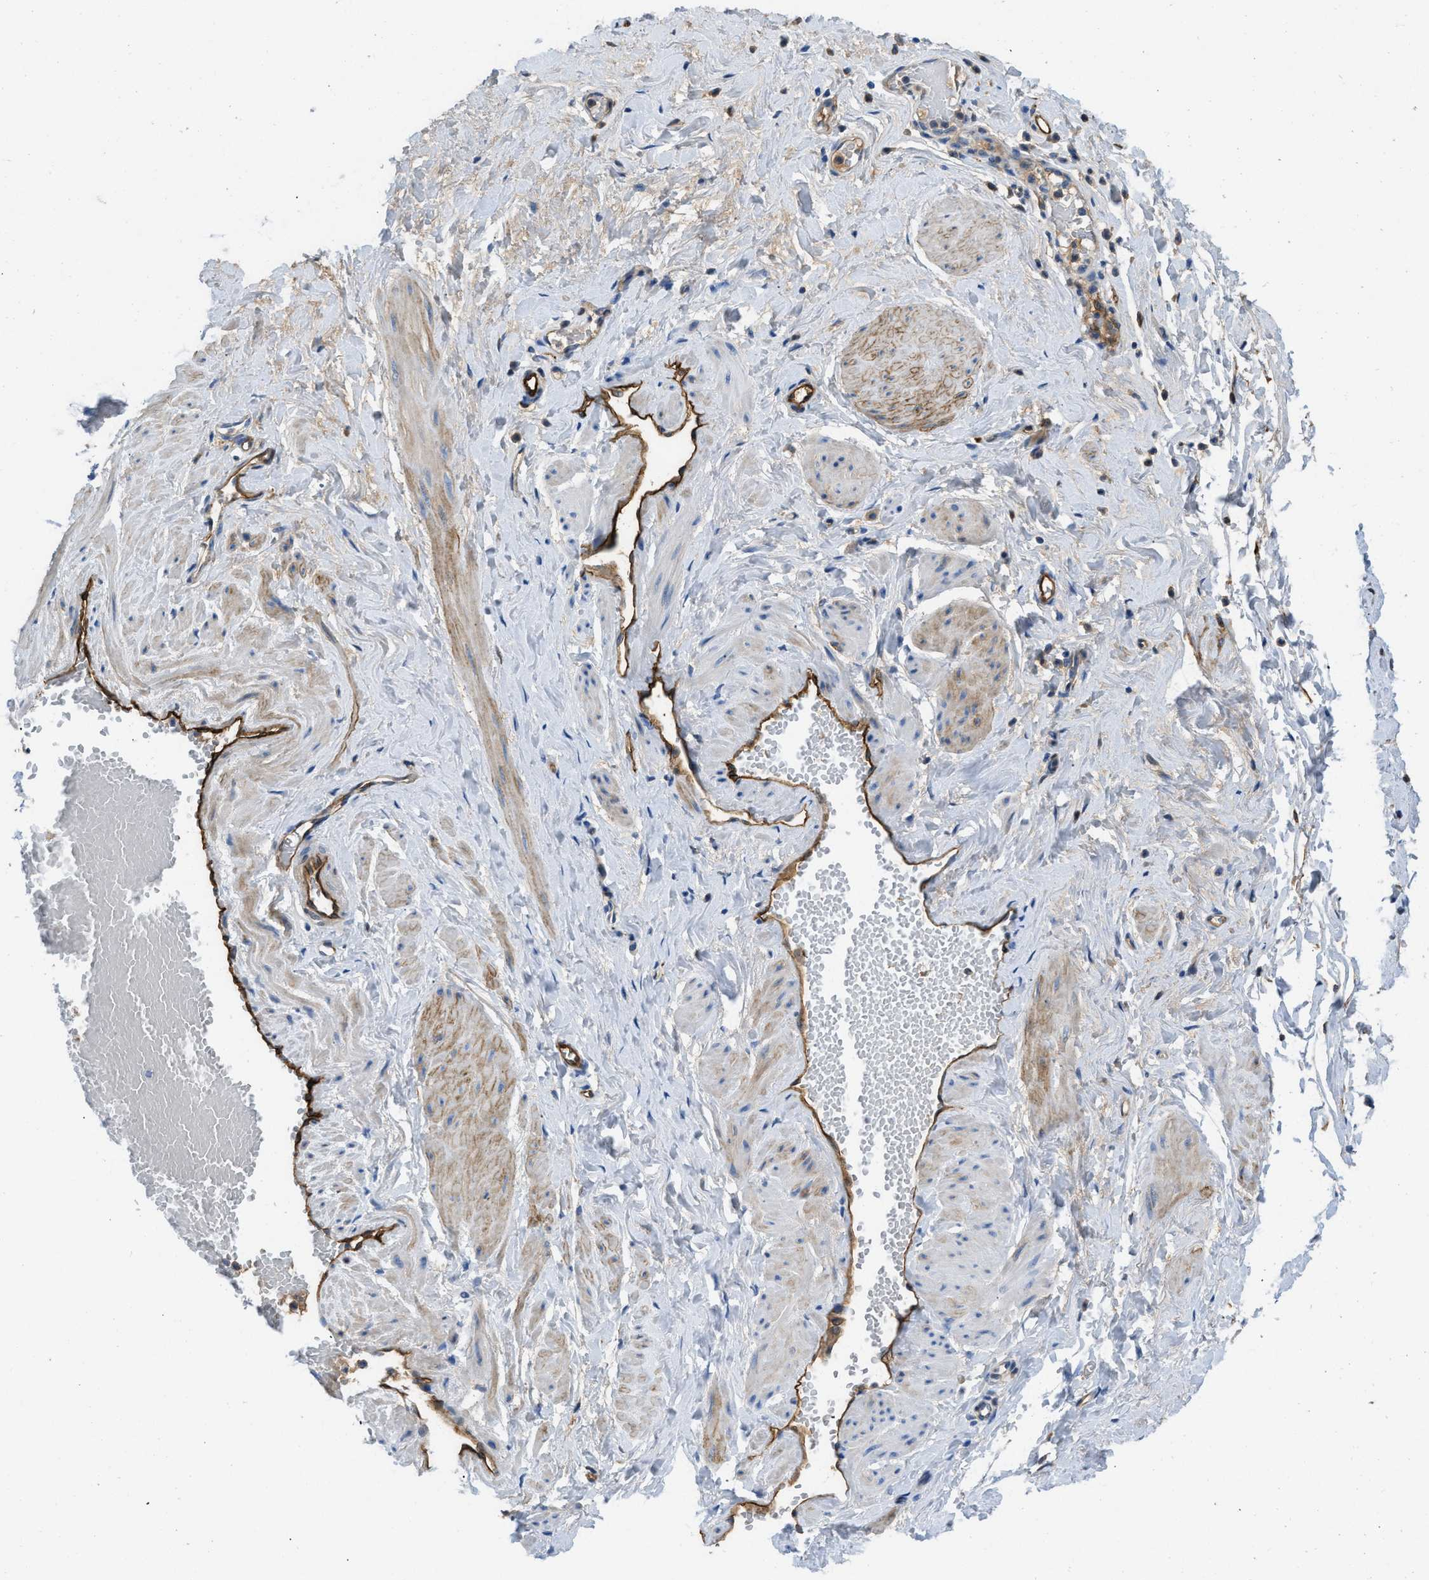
{"staining": {"intensity": "negative", "quantity": "none", "location": "none"}, "tissue": "adipose tissue", "cell_type": "Adipocytes", "image_type": "normal", "snomed": [{"axis": "morphology", "description": "Normal tissue, NOS"}, {"axis": "topography", "description": "Soft tissue"}, {"axis": "topography", "description": "Vascular tissue"}], "caption": "Human adipose tissue stained for a protein using immunohistochemistry (IHC) exhibits no staining in adipocytes.", "gene": "SPEG", "patient": {"sex": "female", "age": 35}}